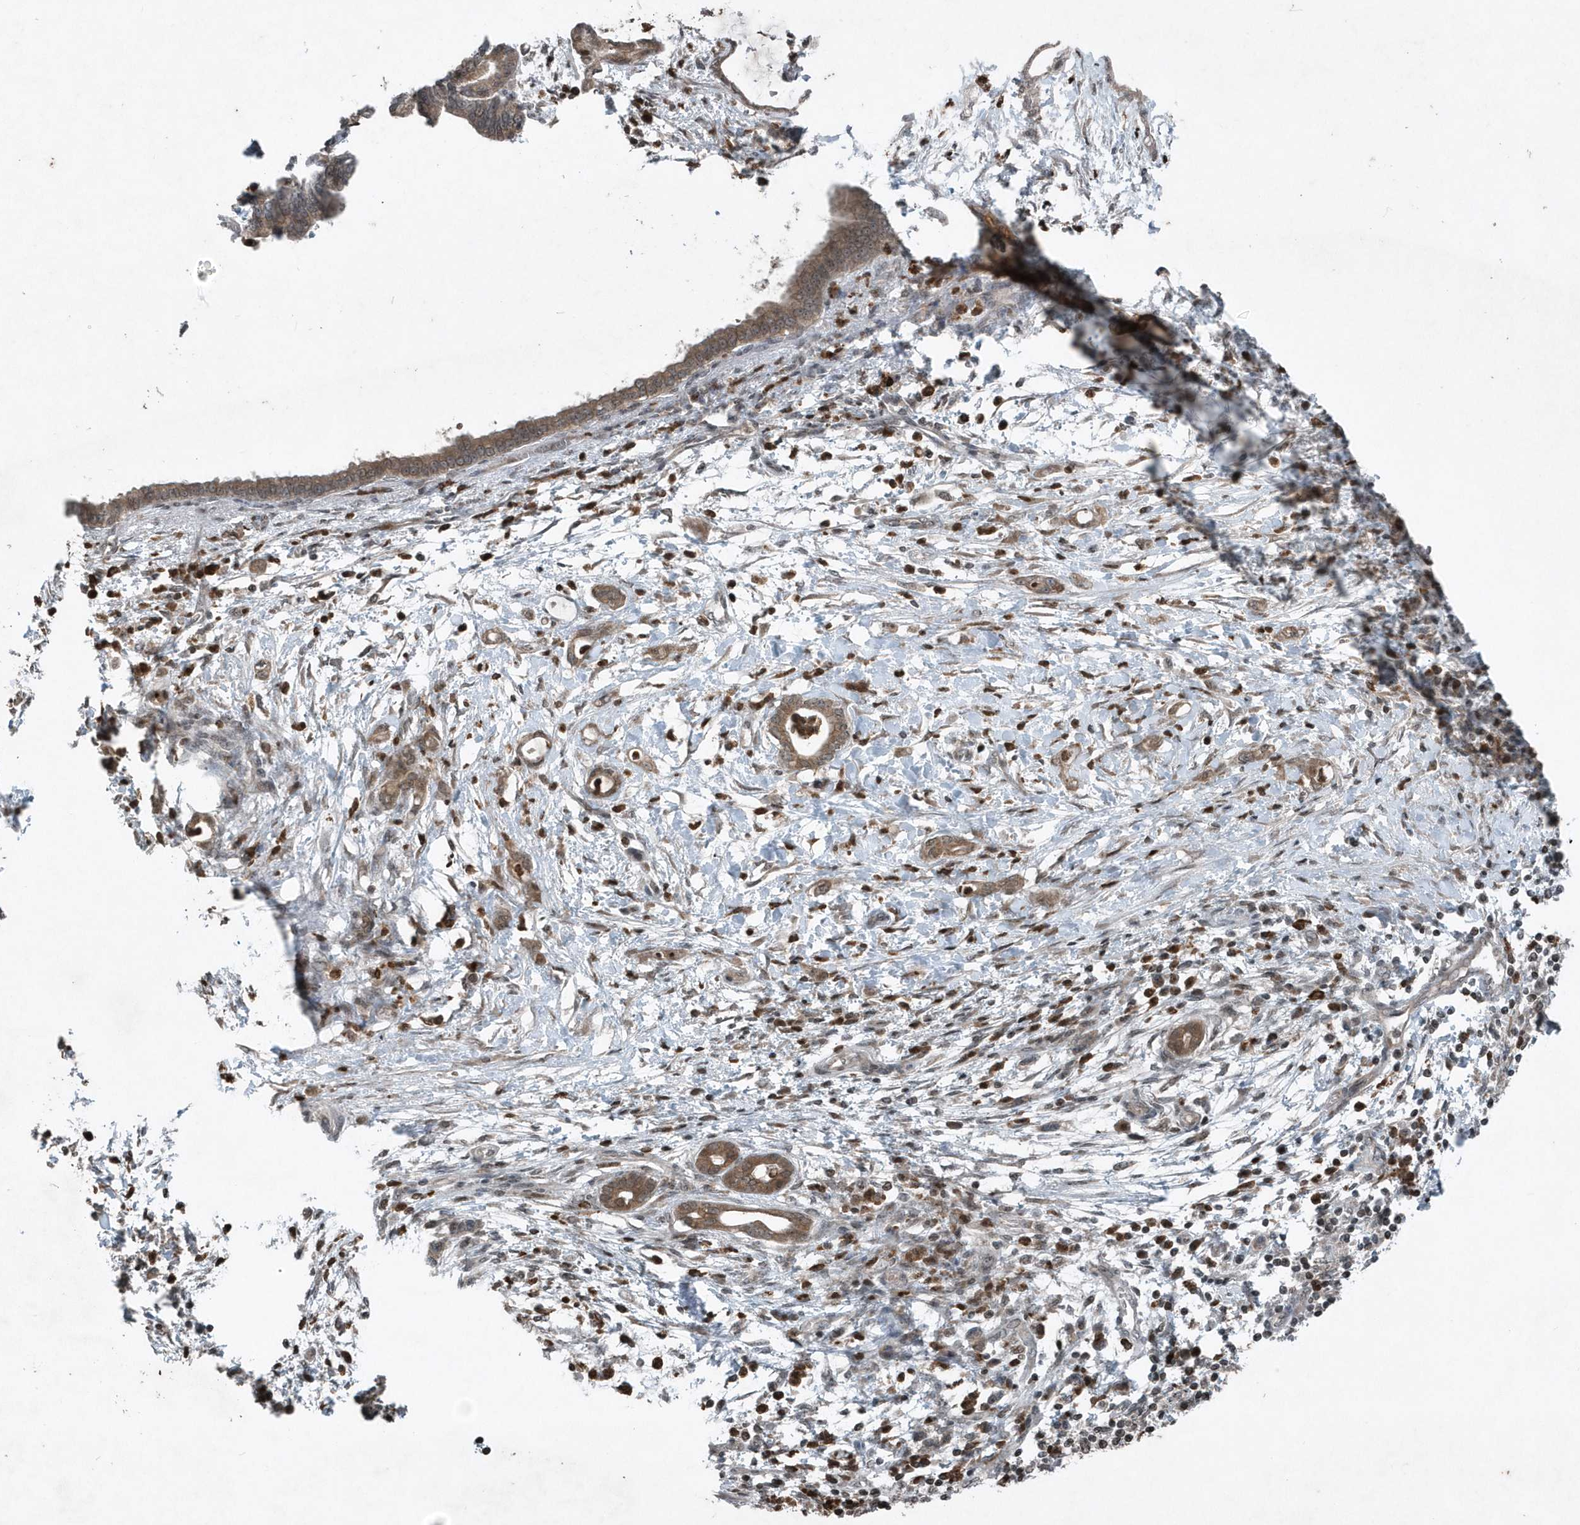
{"staining": {"intensity": "moderate", "quantity": ">75%", "location": "cytoplasmic/membranous"}, "tissue": "pancreatic cancer", "cell_type": "Tumor cells", "image_type": "cancer", "snomed": [{"axis": "morphology", "description": "Adenocarcinoma, NOS"}, {"axis": "topography", "description": "Pancreas"}], "caption": "Immunohistochemistry (IHC) staining of adenocarcinoma (pancreatic), which exhibits medium levels of moderate cytoplasmic/membranous positivity in approximately >75% of tumor cells indicating moderate cytoplasmic/membranous protein positivity. The staining was performed using DAB (brown) for protein detection and nuclei were counterstained in hematoxylin (blue).", "gene": "EIF2B1", "patient": {"sex": "female", "age": 55}}